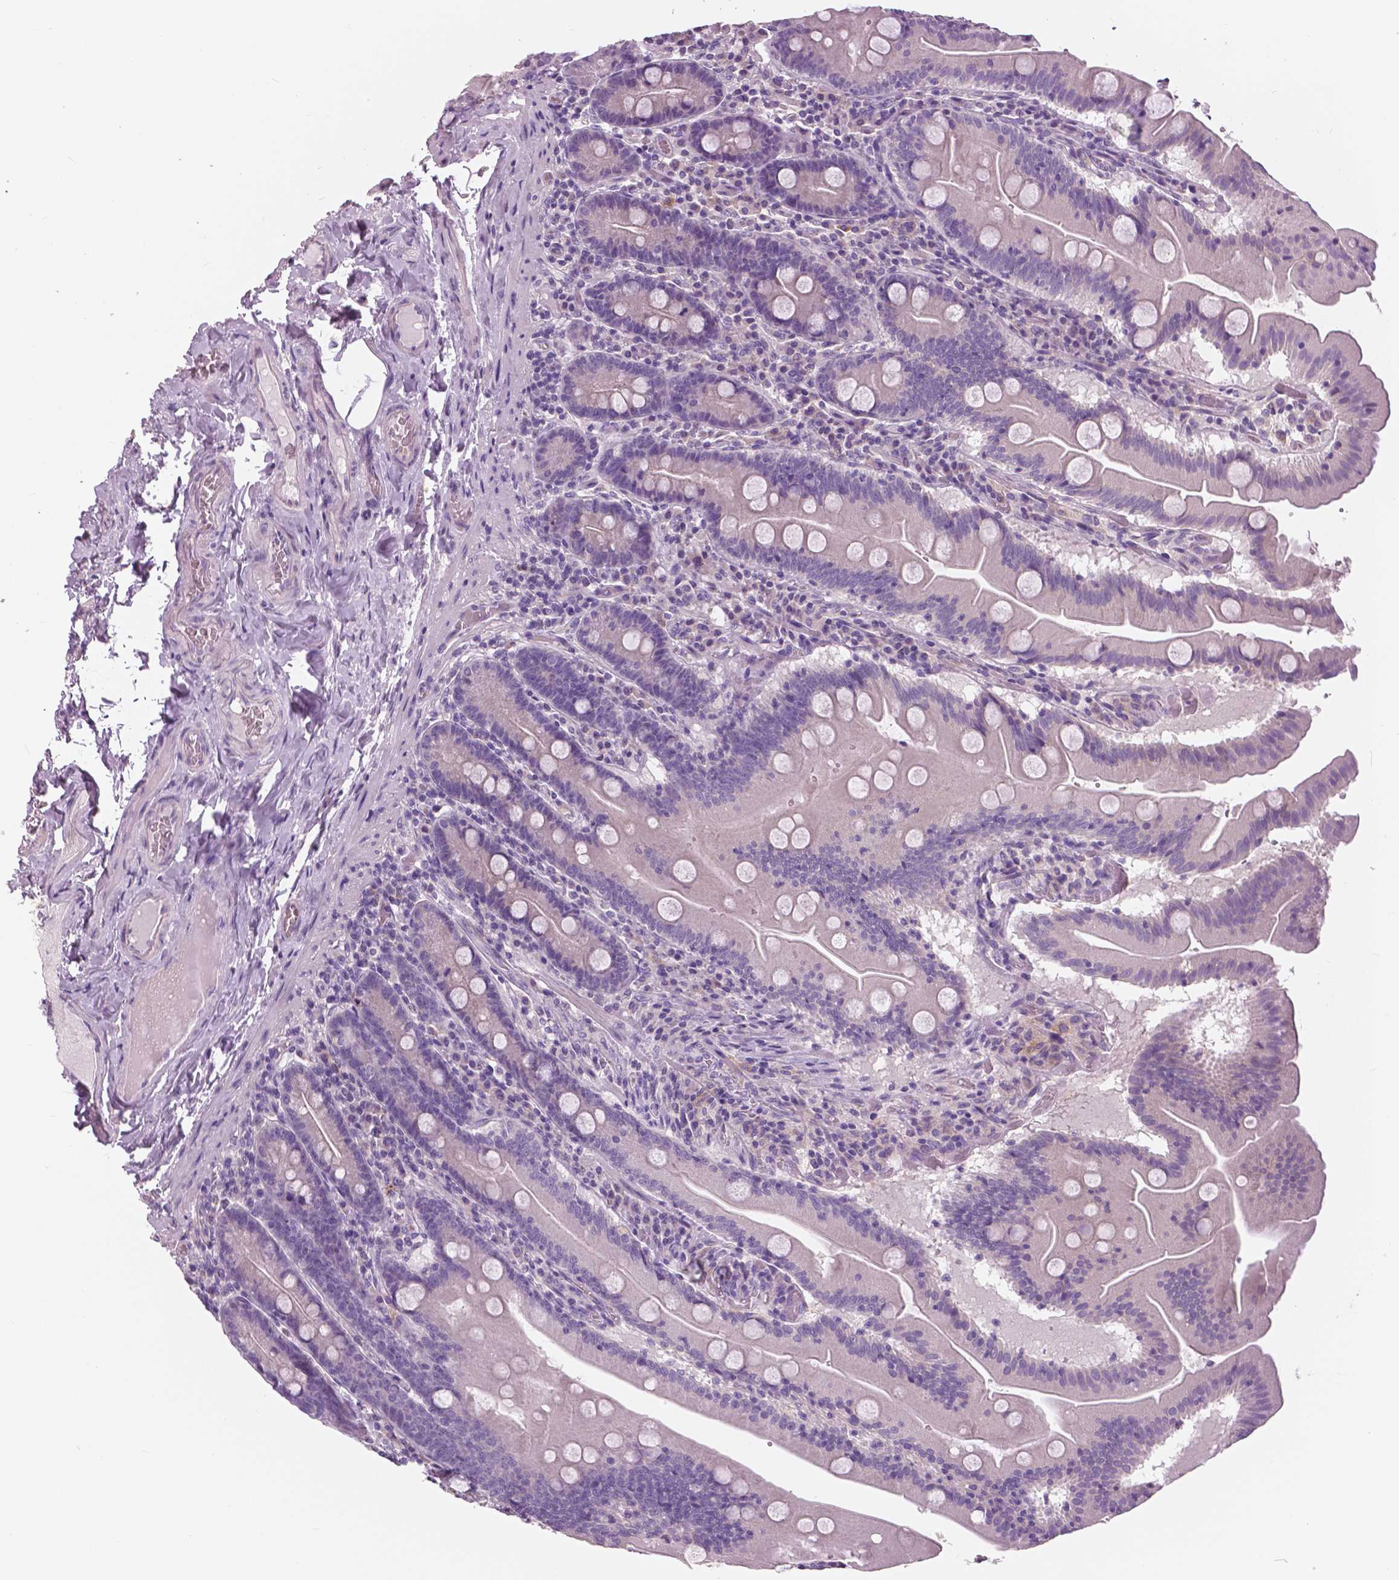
{"staining": {"intensity": "negative", "quantity": "none", "location": "none"}, "tissue": "small intestine", "cell_type": "Glandular cells", "image_type": "normal", "snomed": [{"axis": "morphology", "description": "Normal tissue, NOS"}, {"axis": "topography", "description": "Small intestine"}], "caption": "Immunohistochemistry micrograph of benign small intestine stained for a protein (brown), which displays no expression in glandular cells.", "gene": "SERPINI1", "patient": {"sex": "male", "age": 37}}